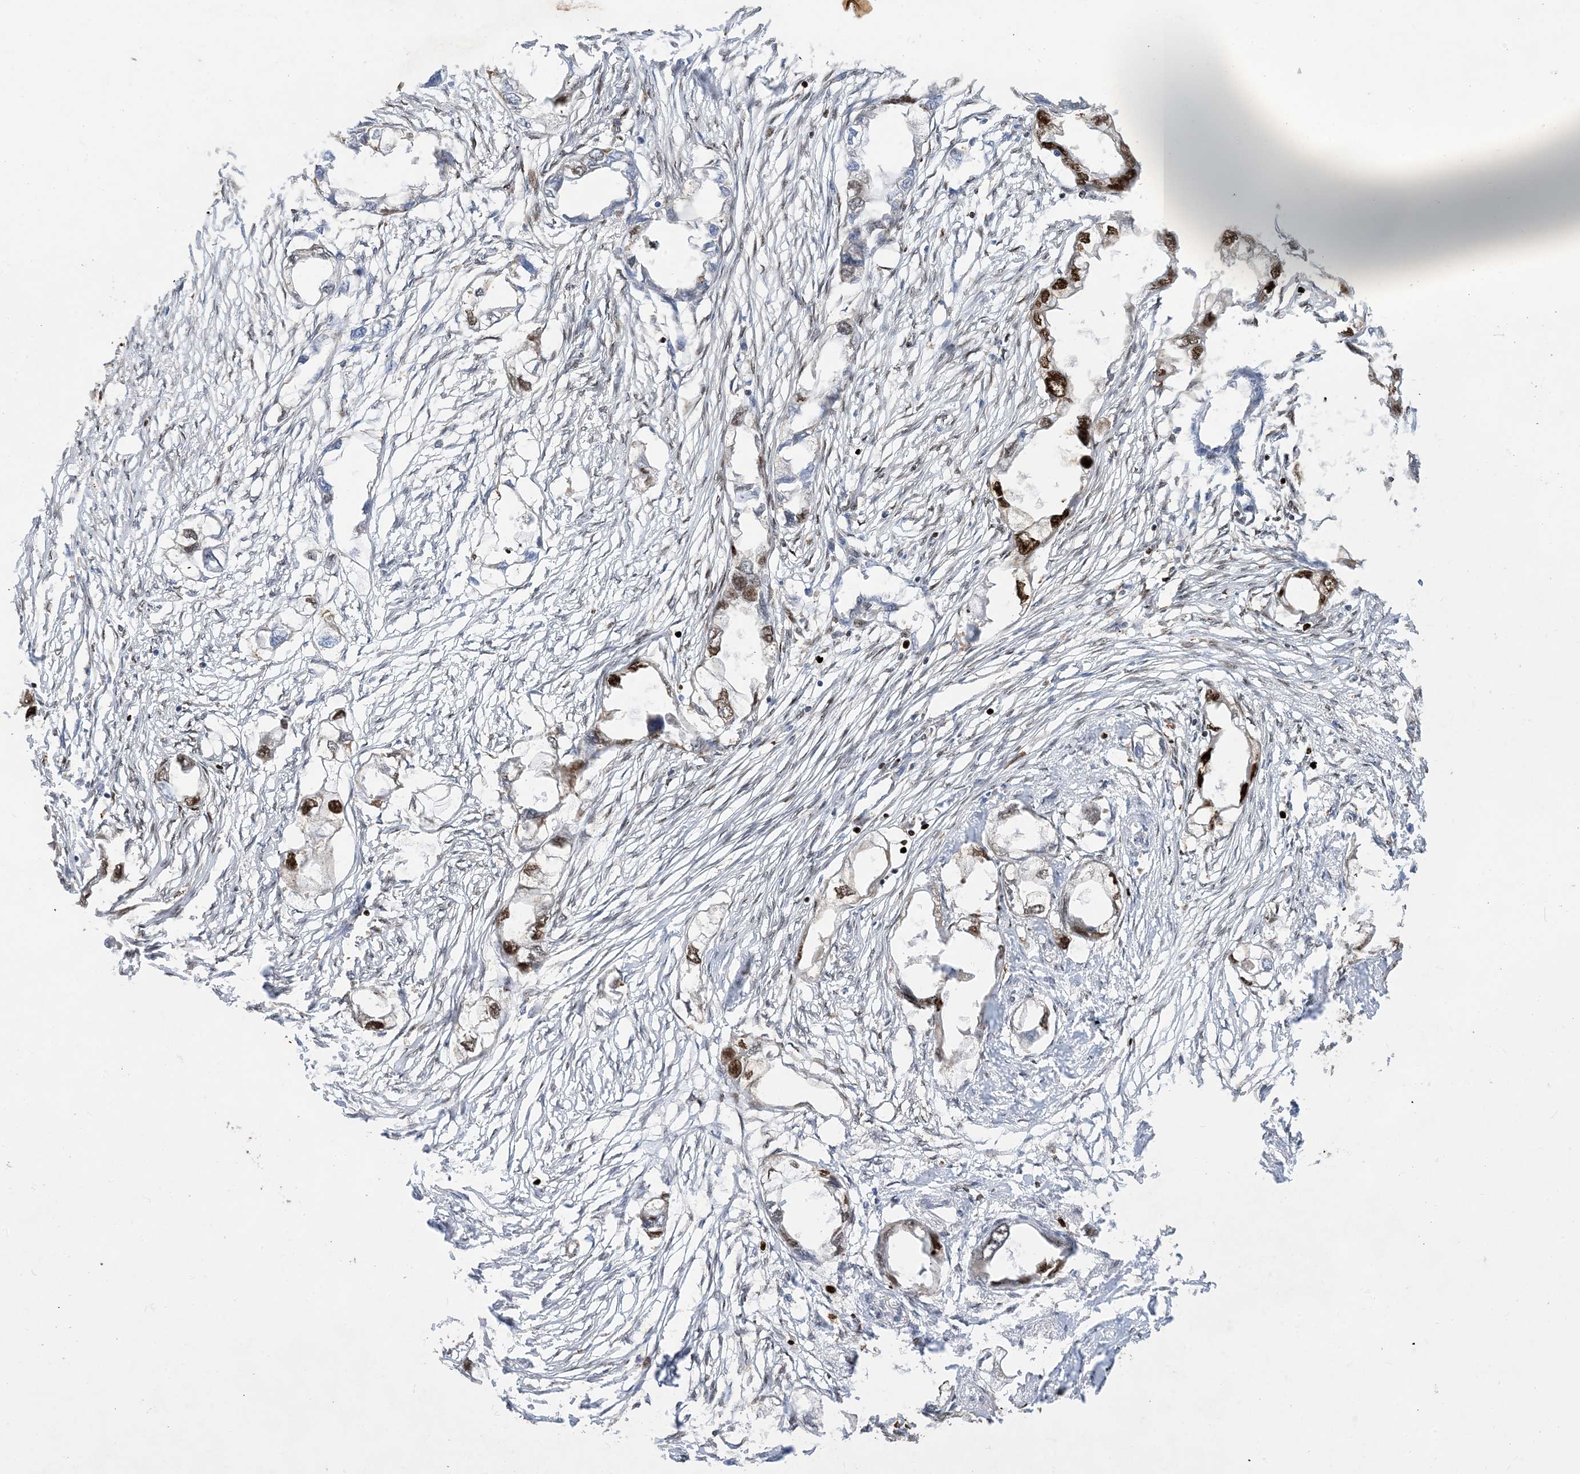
{"staining": {"intensity": "moderate", "quantity": "25%-75%", "location": "nuclear"}, "tissue": "endometrial cancer", "cell_type": "Tumor cells", "image_type": "cancer", "snomed": [{"axis": "morphology", "description": "Adenocarcinoma, NOS"}, {"axis": "morphology", "description": "Adenocarcinoma, metastatic, NOS"}, {"axis": "topography", "description": "Adipose tissue"}, {"axis": "topography", "description": "Endometrium"}], "caption": "About 25%-75% of tumor cells in endometrial metastatic adenocarcinoma reveal moderate nuclear protein staining as visualized by brown immunohistochemical staining.", "gene": "SLC25A53", "patient": {"sex": "female", "age": 67}}